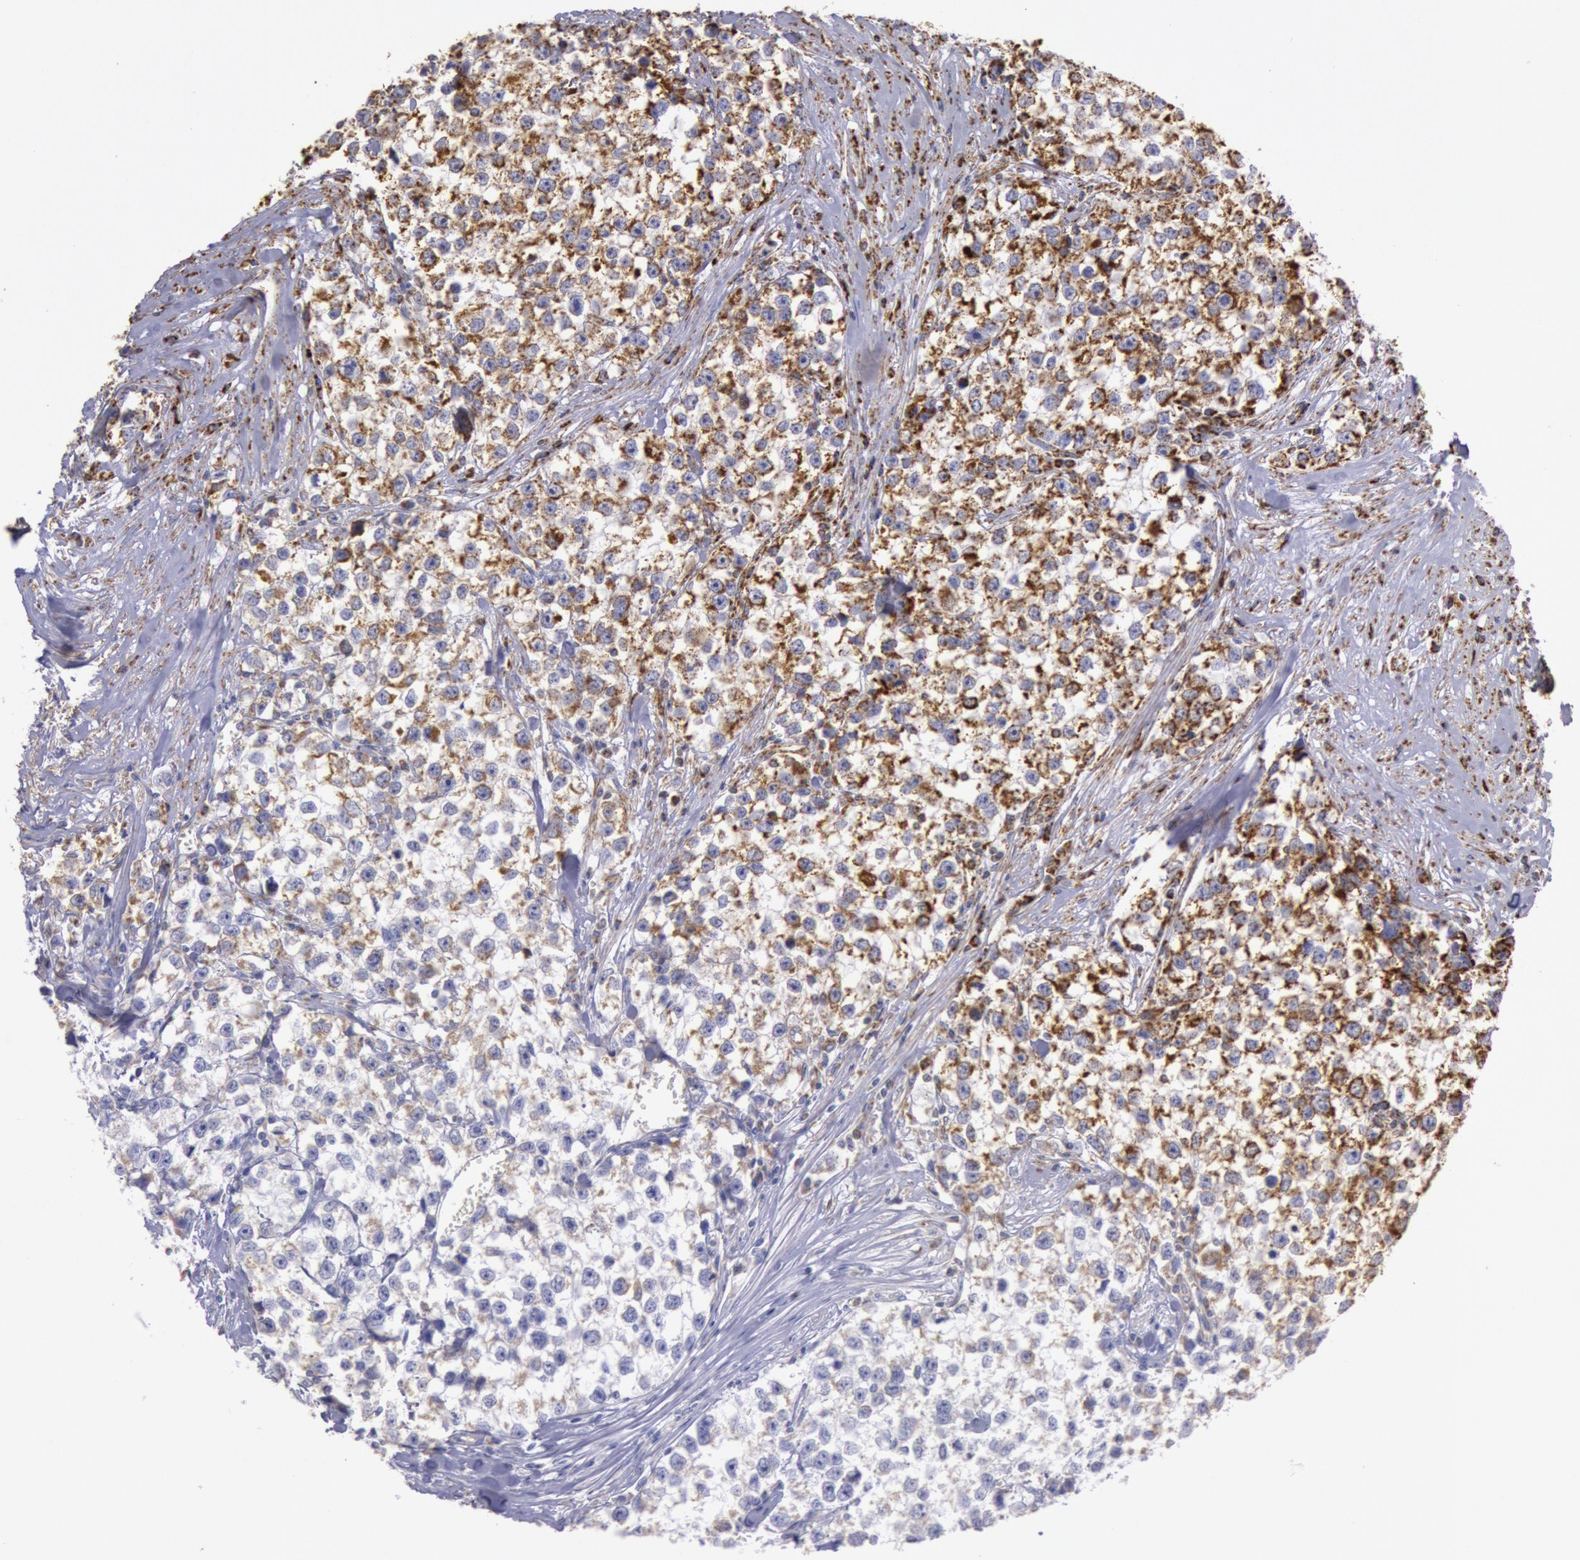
{"staining": {"intensity": "strong", "quantity": "25%-75%", "location": "cytoplasmic/membranous"}, "tissue": "testis cancer", "cell_type": "Tumor cells", "image_type": "cancer", "snomed": [{"axis": "morphology", "description": "Seminoma, NOS"}, {"axis": "morphology", "description": "Carcinoma, Embryonal, NOS"}, {"axis": "topography", "description": "Testis"}], "caption": "The immunohistochemical stain shows strong cytoplasmic/membranous positivity in tumor cells of embryonal carcinoma (testis) tissue.", "gene": "CYC1", "patient": {"sex": "male", "age": 30}}